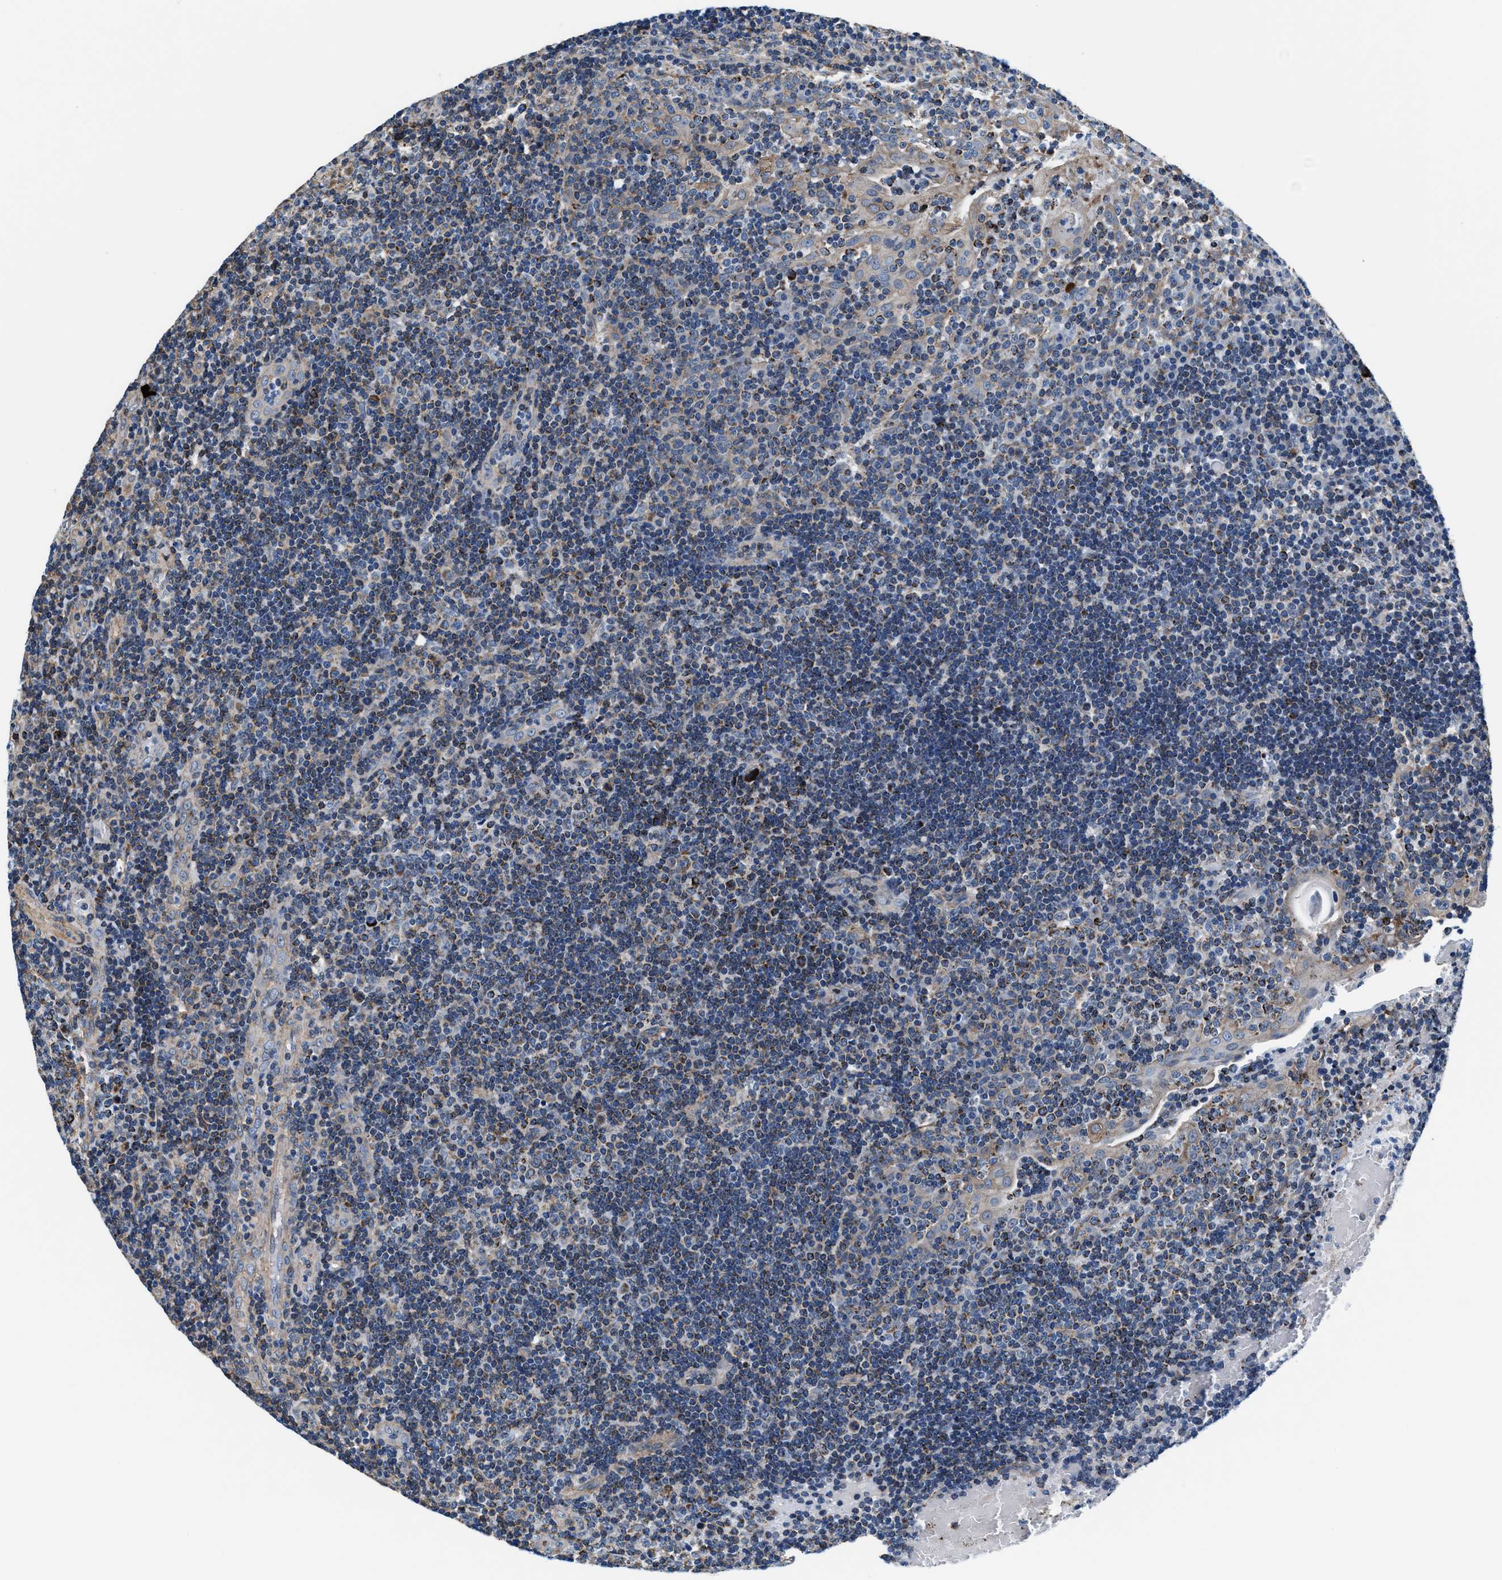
{"staining": {"intensity": "moderate", "quantity": "25%-75%", "location": "cytoplasmic/membranous"}, "tissue": "tonsil", "cell_type": "Non-germinal center cells", "image_type": "normal", "snomed": [{"axis": "morphology", "description": "Normal tissue, NOS"}, {"axis": "topography", "description": "Tonsil"}], "caption": "About 25%-75% of non-germinal center cells in unremarkable tonsil display moderate cytoplasmic/membranous protein positivity as visualized by brown immunohistochemical staining.", "gene": "NKTR", "patient": {"sex": "female", "age": 40}}